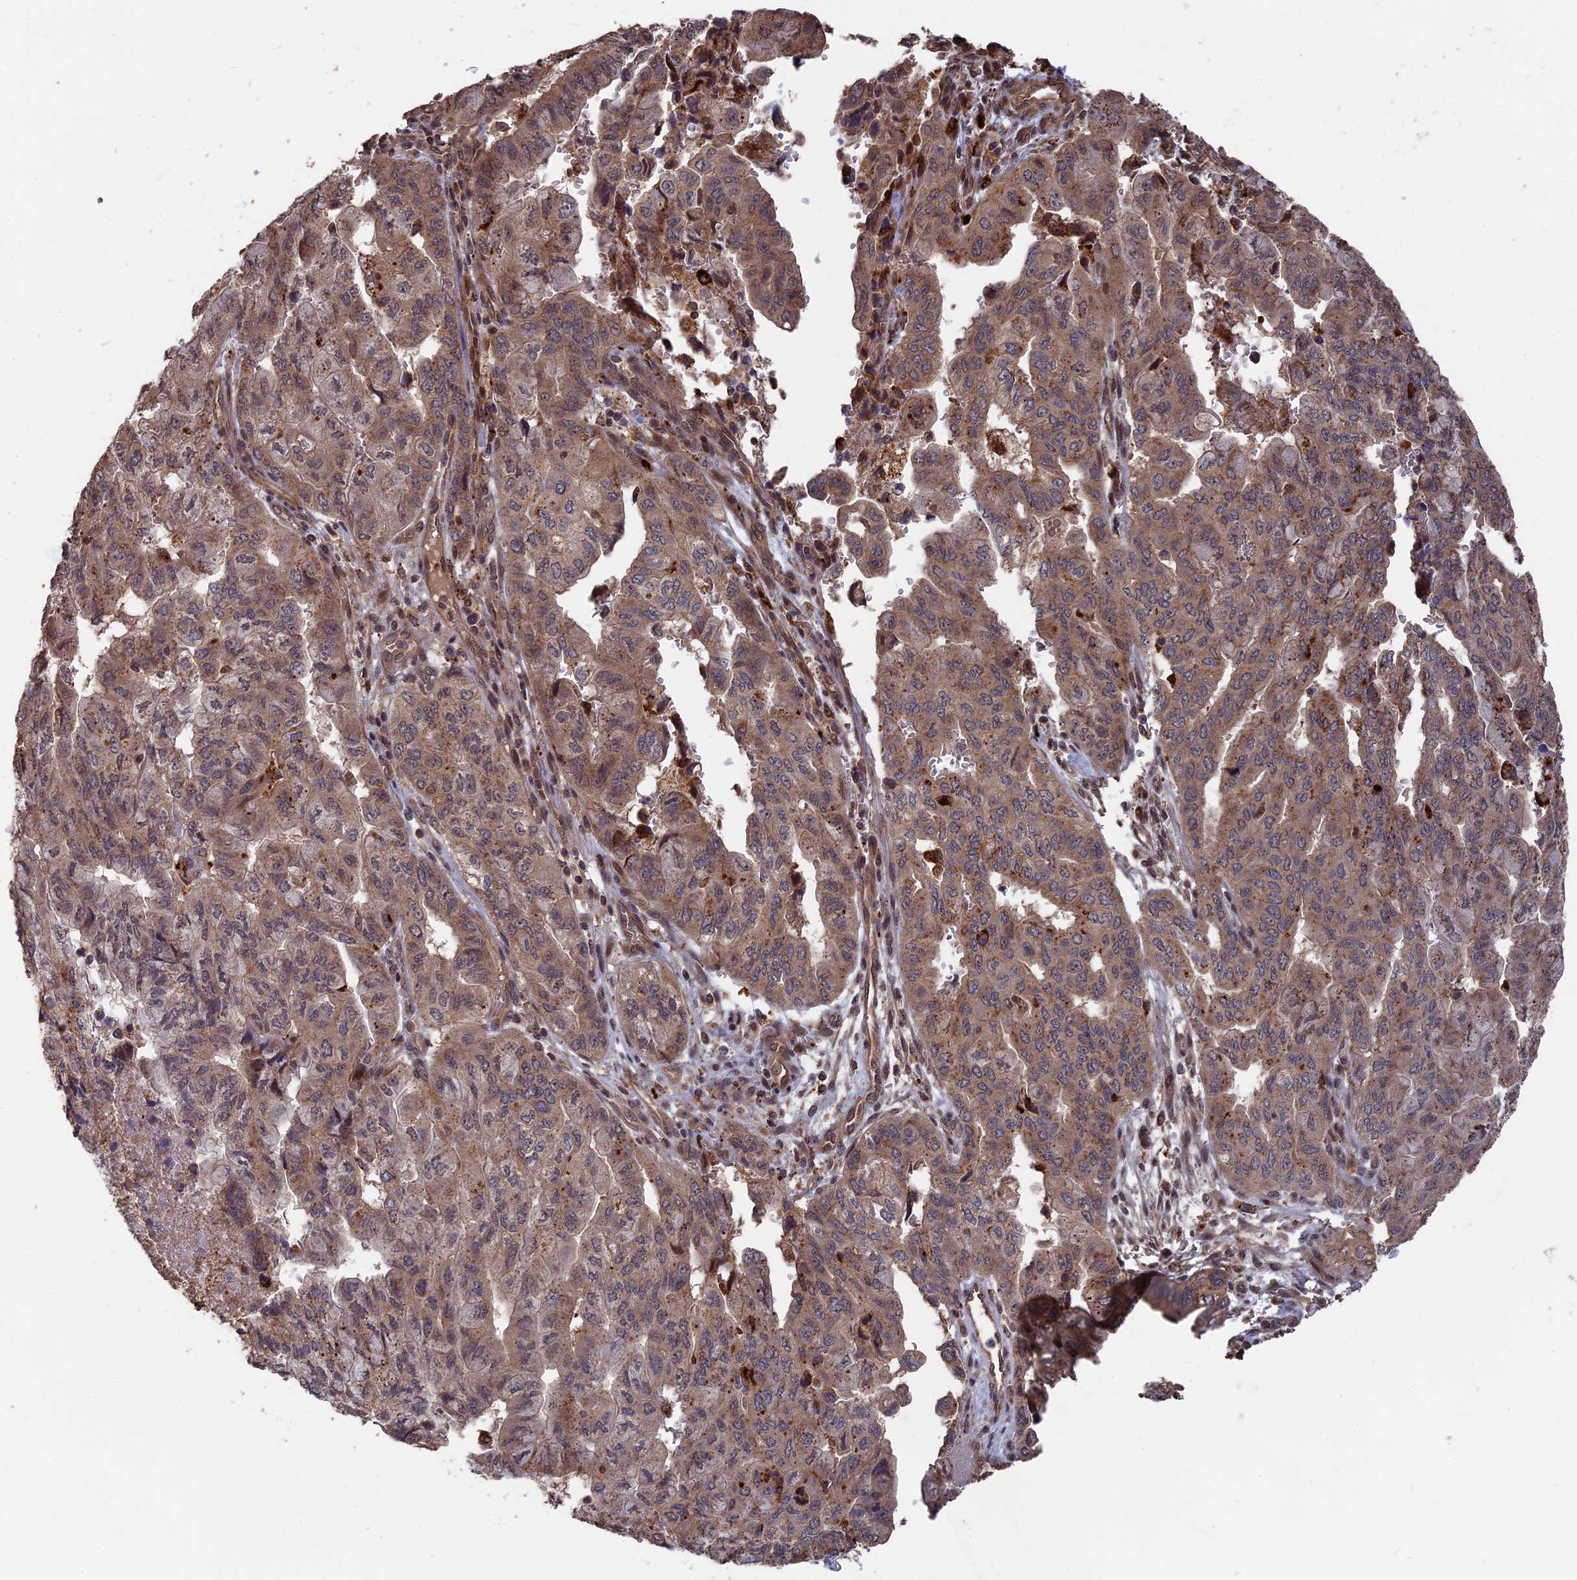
{"staining": {"intensity": "moderate", "quantity": "25%-75%", "location": "cytoplasmic/membranous"}, "tissue": "pancreatic cancer", "cell_type": "Tumor cells", "image_type": "cancer", "snomed": [{"axis": "morphology", "description": "Adenocarcinoma, NOS"}, {"axis": "topography", "description": "Pancreas"}], "caption": "This is a micrograph of immunohistochemistry (IHC) staining of pancreatic cancer (adenocarcinoma), which shows moderate expression in the cytoplasmic/membranous of tumor cells.", "gene": "TELO2", "patient": {"sex": "male", "age": 51}}